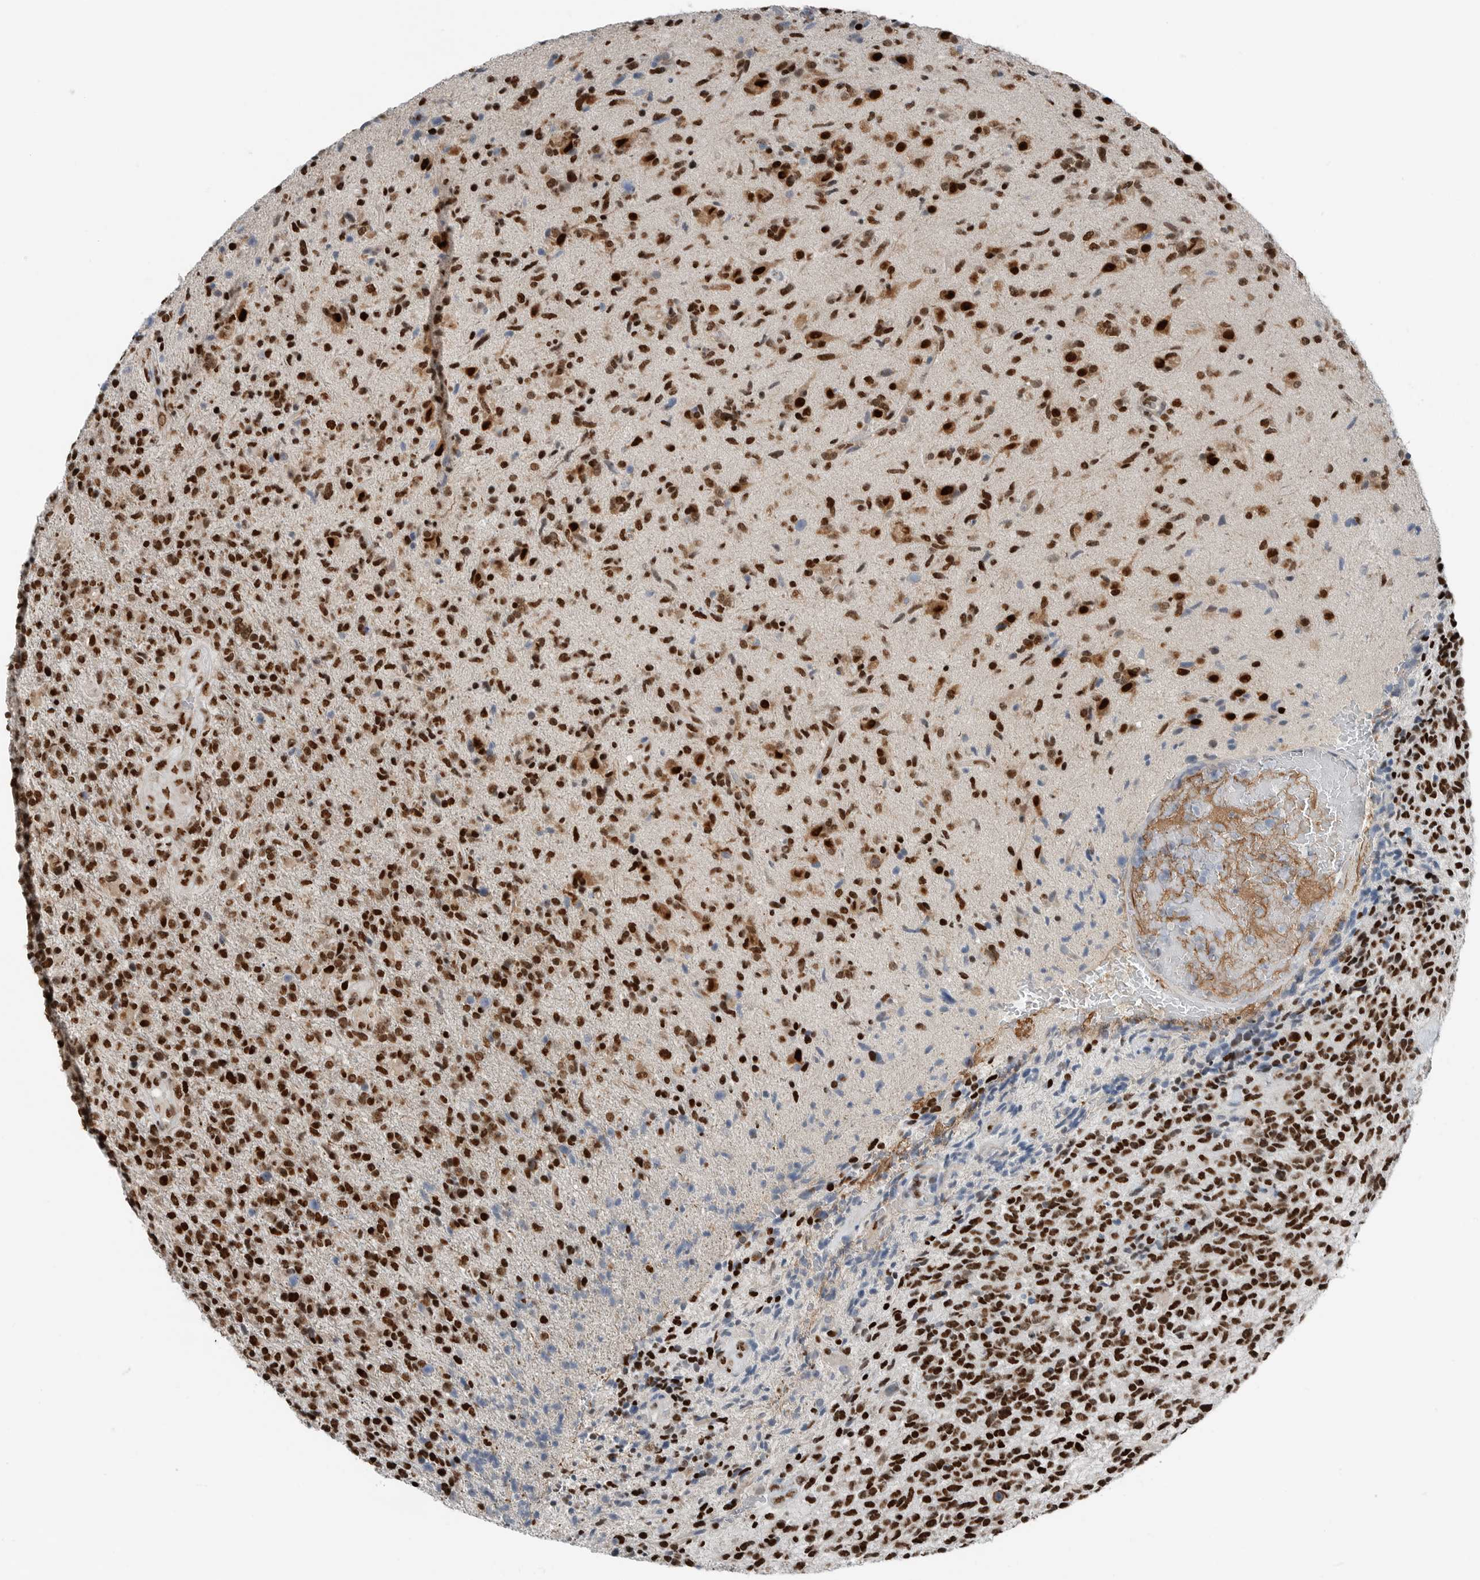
{"staining": {"intensity": "strong", "quantity": ">75%", "location": "nuclear"}, "tissue": "glioma", "cell_type": "Tumor cells", "image_type": "cancer", "snomed": [{"axis": "morphology", "description": "Glioma, malignant, High grade"}, {"axis": "topography", "description": "Brain"}], "caption": "This image reveals immunohistochemistry (IHC) staining of high-grade glioma (malignant), with high strong nuclear expression in about >75% of tumor cells.", "gene": "BLZF1", "patient": {"sex": "male", "age": 72}}